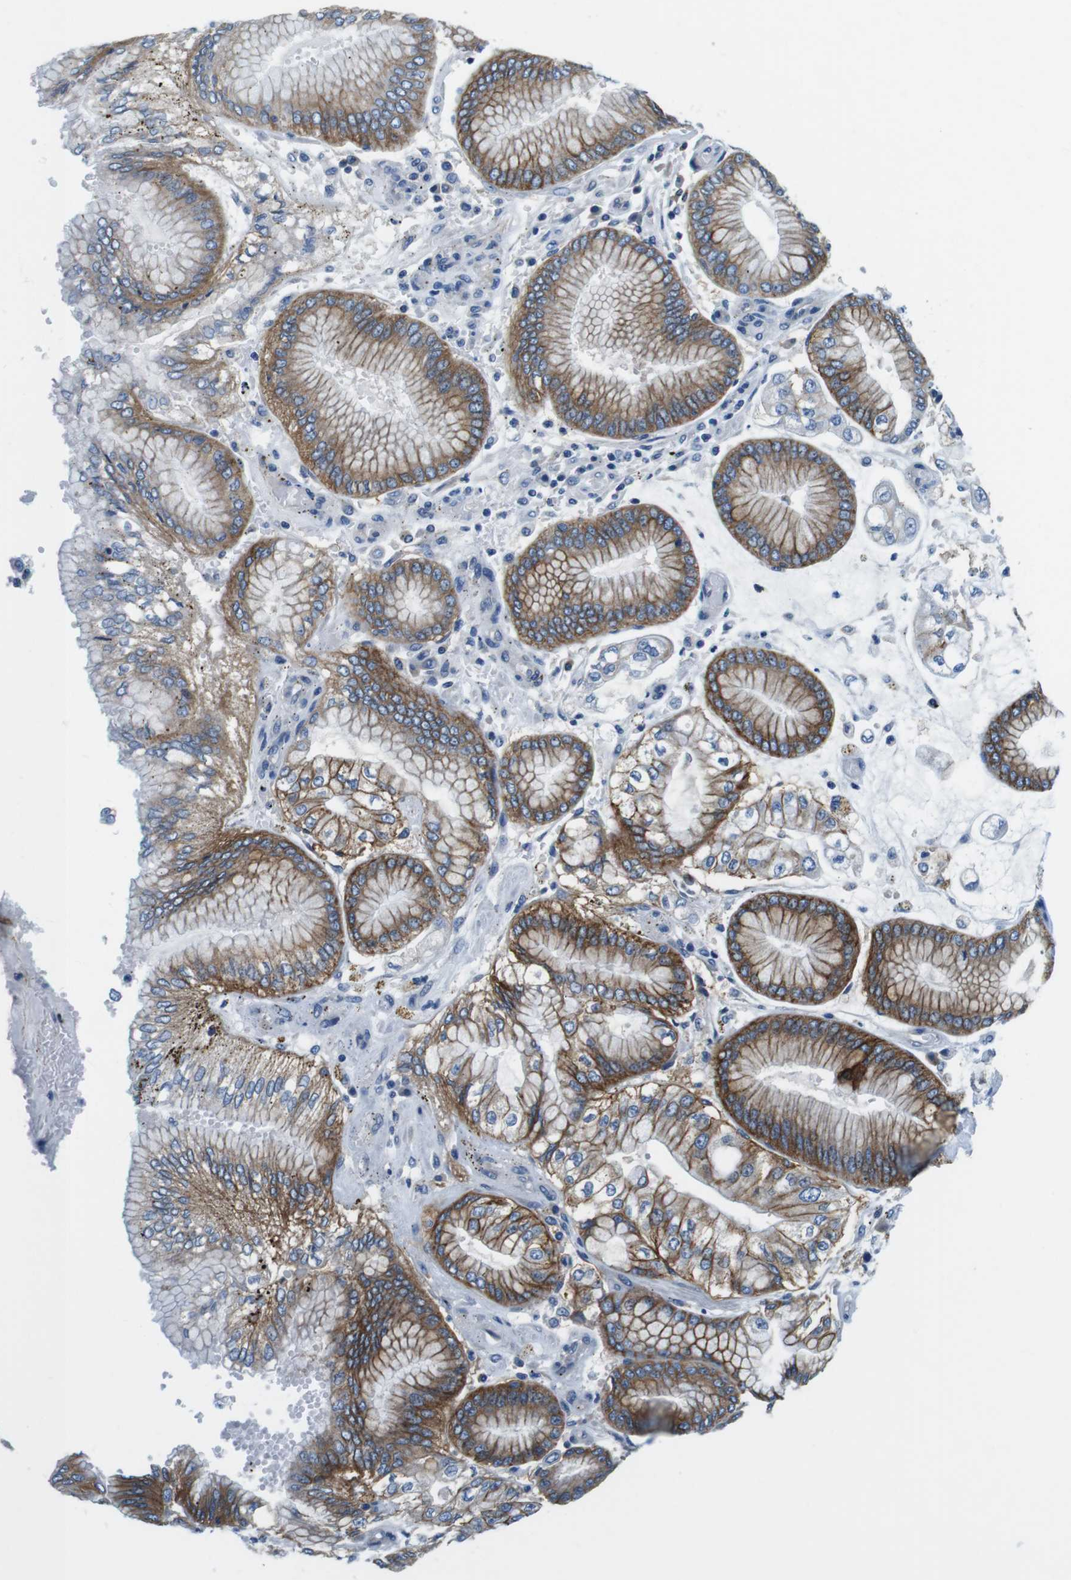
{"staining": {"intensity": "moderate", "quantity": ">75%", "location": "cytoplasmic/membranous"}, "tissue": "stomach cancer", "cell_type": "Tumor cells", "image_type": "cancer", "snomed": [{"axis": "morphology", "description": "Adenocarcinoma, NOS"}, {"axis": "topography", "description": "Stomach"}], "caption": "Protein expression analysis of stomach cancer (adenocarcinoma) demonstrates moderate cytoplasmic/membranous expression in approximately >75% of tumor cells.", "gene": "DENND4C", "patient": {"sex": "male", "age": 76}}